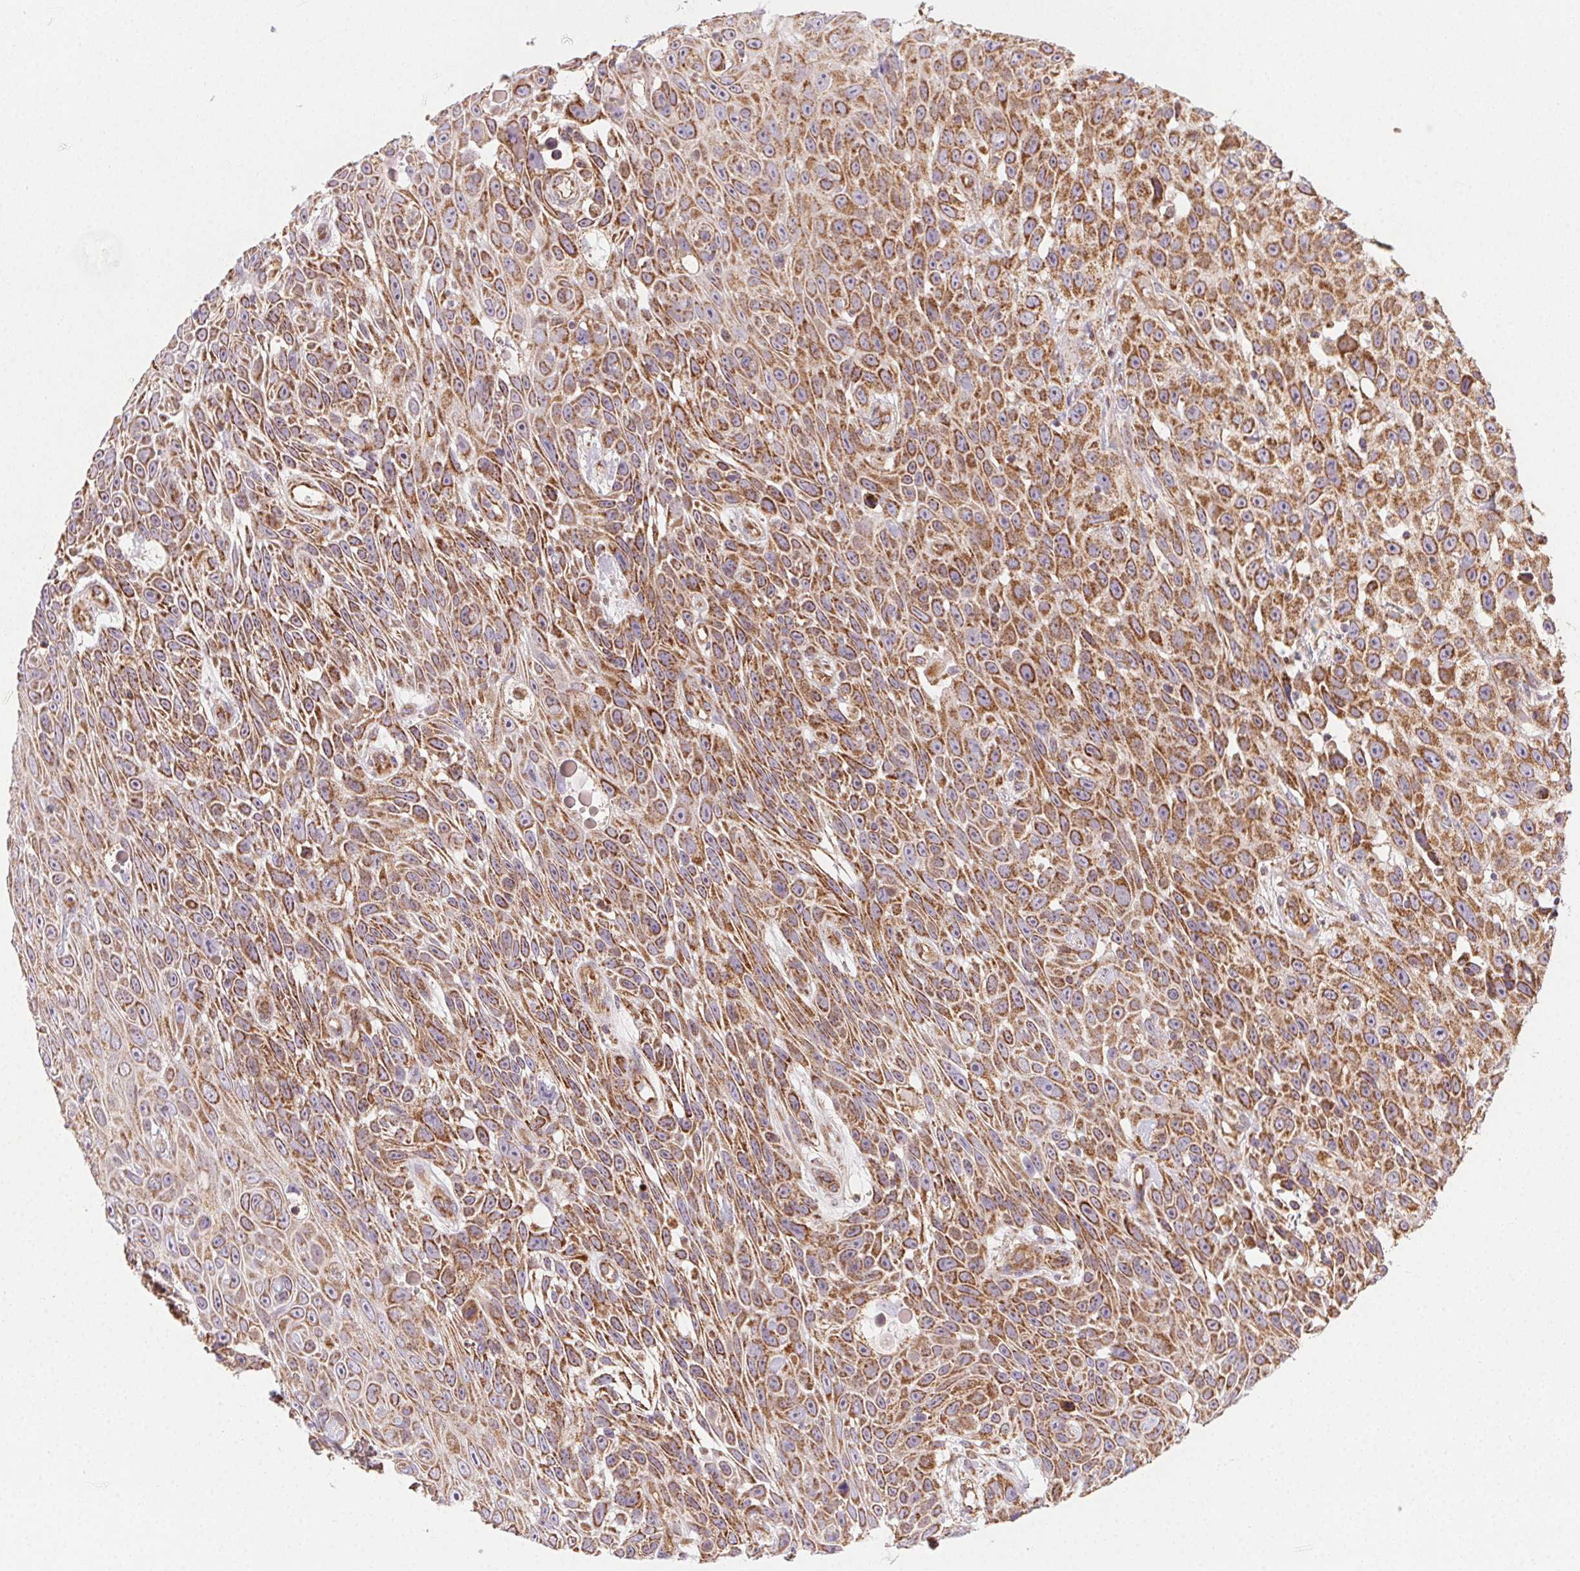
{"staining": {"intensity": "strong", "quantity": ">75%", "location": "cytoplasmic/membranous"}, "tissue": "skin cancer", "cell_type": "Tumor cells", "image_type": "cancer", "snomed": [{"axis": "morphology", "description": "Squamous cell carcinoma, NOS"}, {"axis": "topography", "description": "Skin"}], "caption": "Strong cytoplasmic/membranous protein staining is present in approximately >75% of tumor cells in skin squamous cell carcinoma.", "gene": "CLPB", "patient": {"sex": "male", "age": 82}}